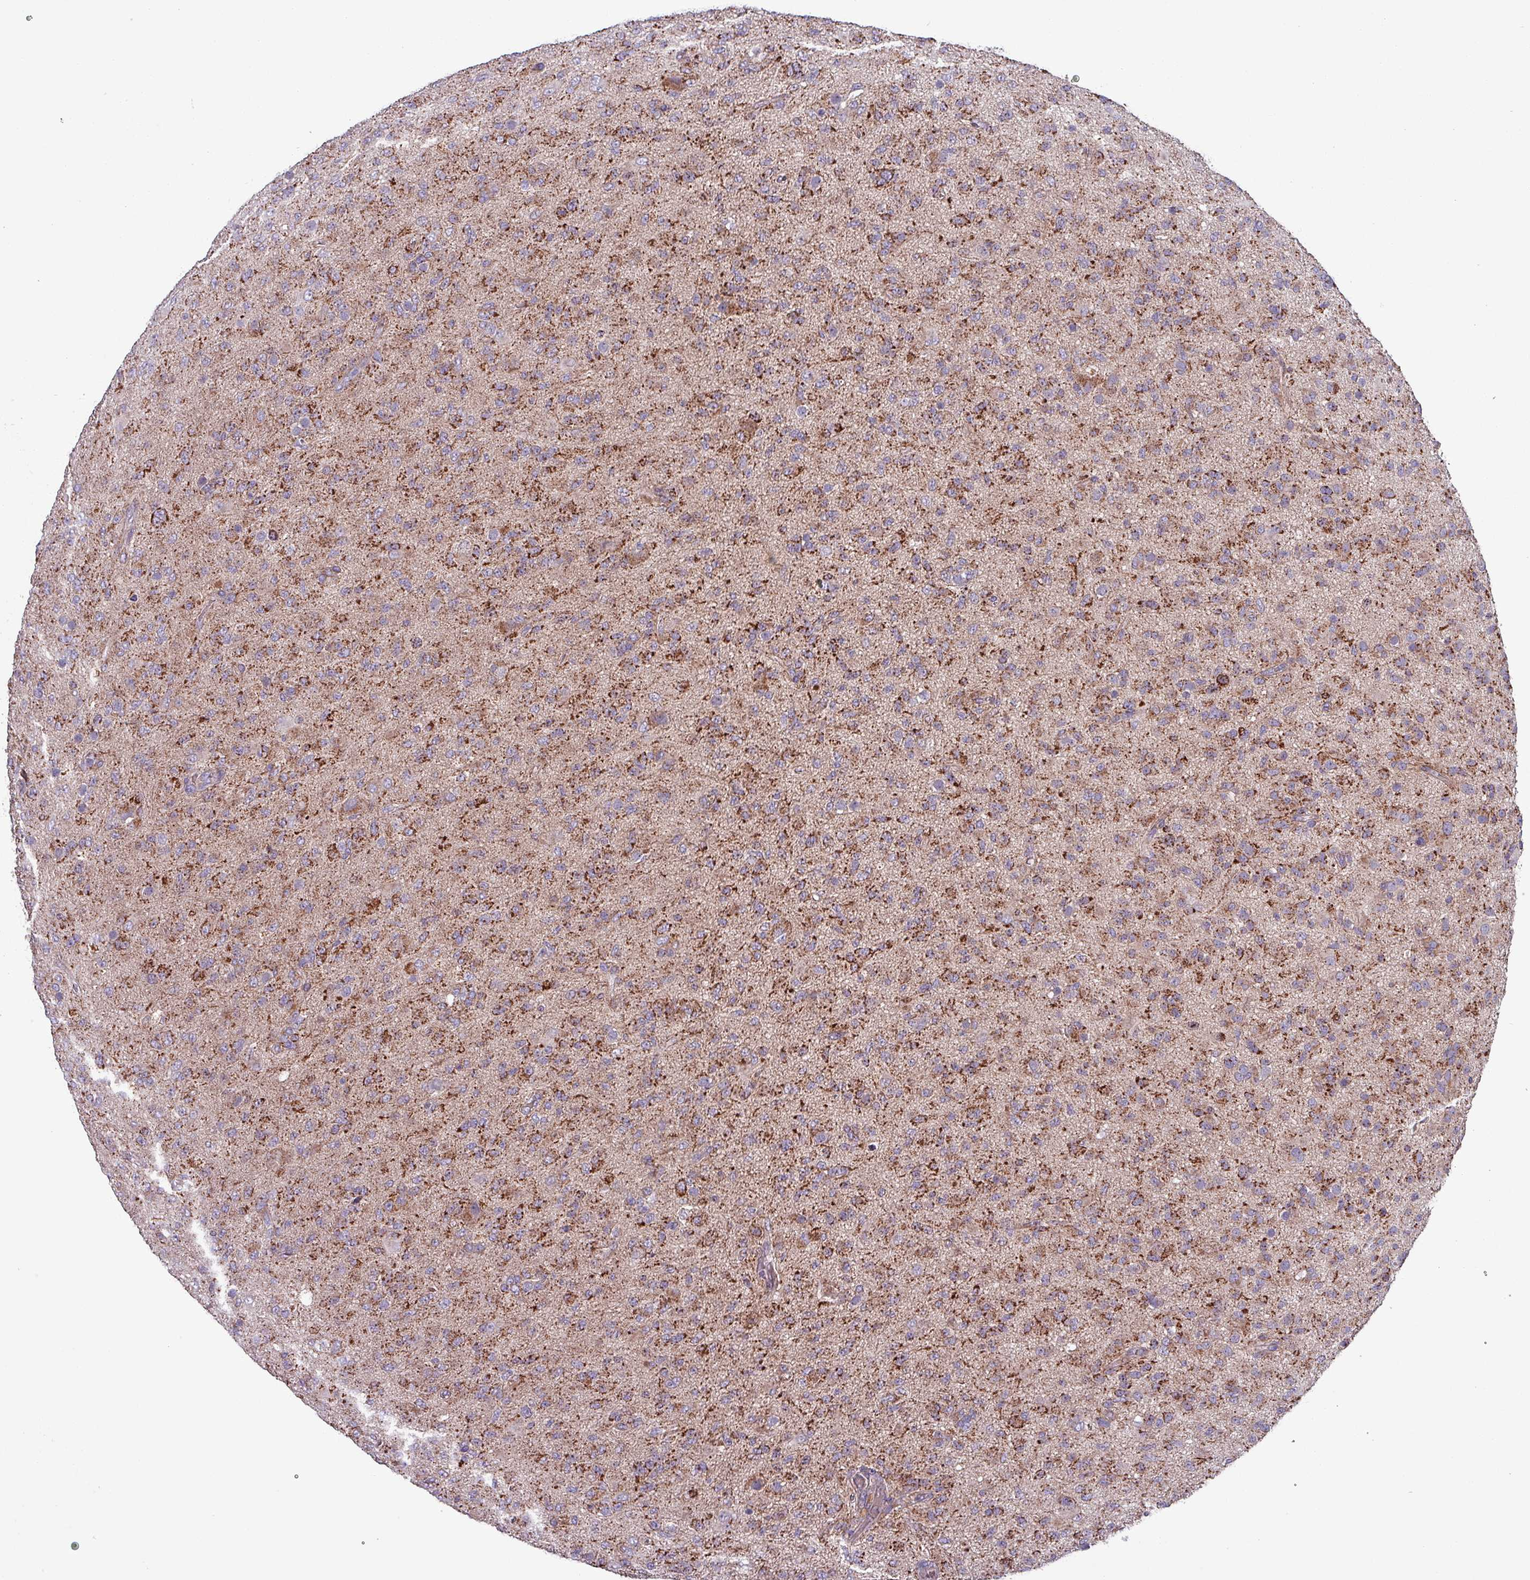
{"staining": {"intensity": "strong", "quantity": "25%-75%", "location": "cytoplasmic/membranous"}, "tissue": "glioma", "cell_type": "Tumor cells", "image_type": "cancer", "snomed": [{"axis": "morphology", "description": "Glioma, malignant, Low grade"}, {"axis": "topography", "description": "Brain"}], "caption": "Tumor cells demonstrate strong cytoplasmic/membranous expression in approximately 25%-75% of cells in malignant low-grade glioma. The staining is performed using DAB (3,3'-diaminobenzidine) brown chromogen to label protein expression. The nuclei are counter-stained blue using hematoxylin.", "gene": "ZNF322", "patient": {"sex": "male", "age": 65}}